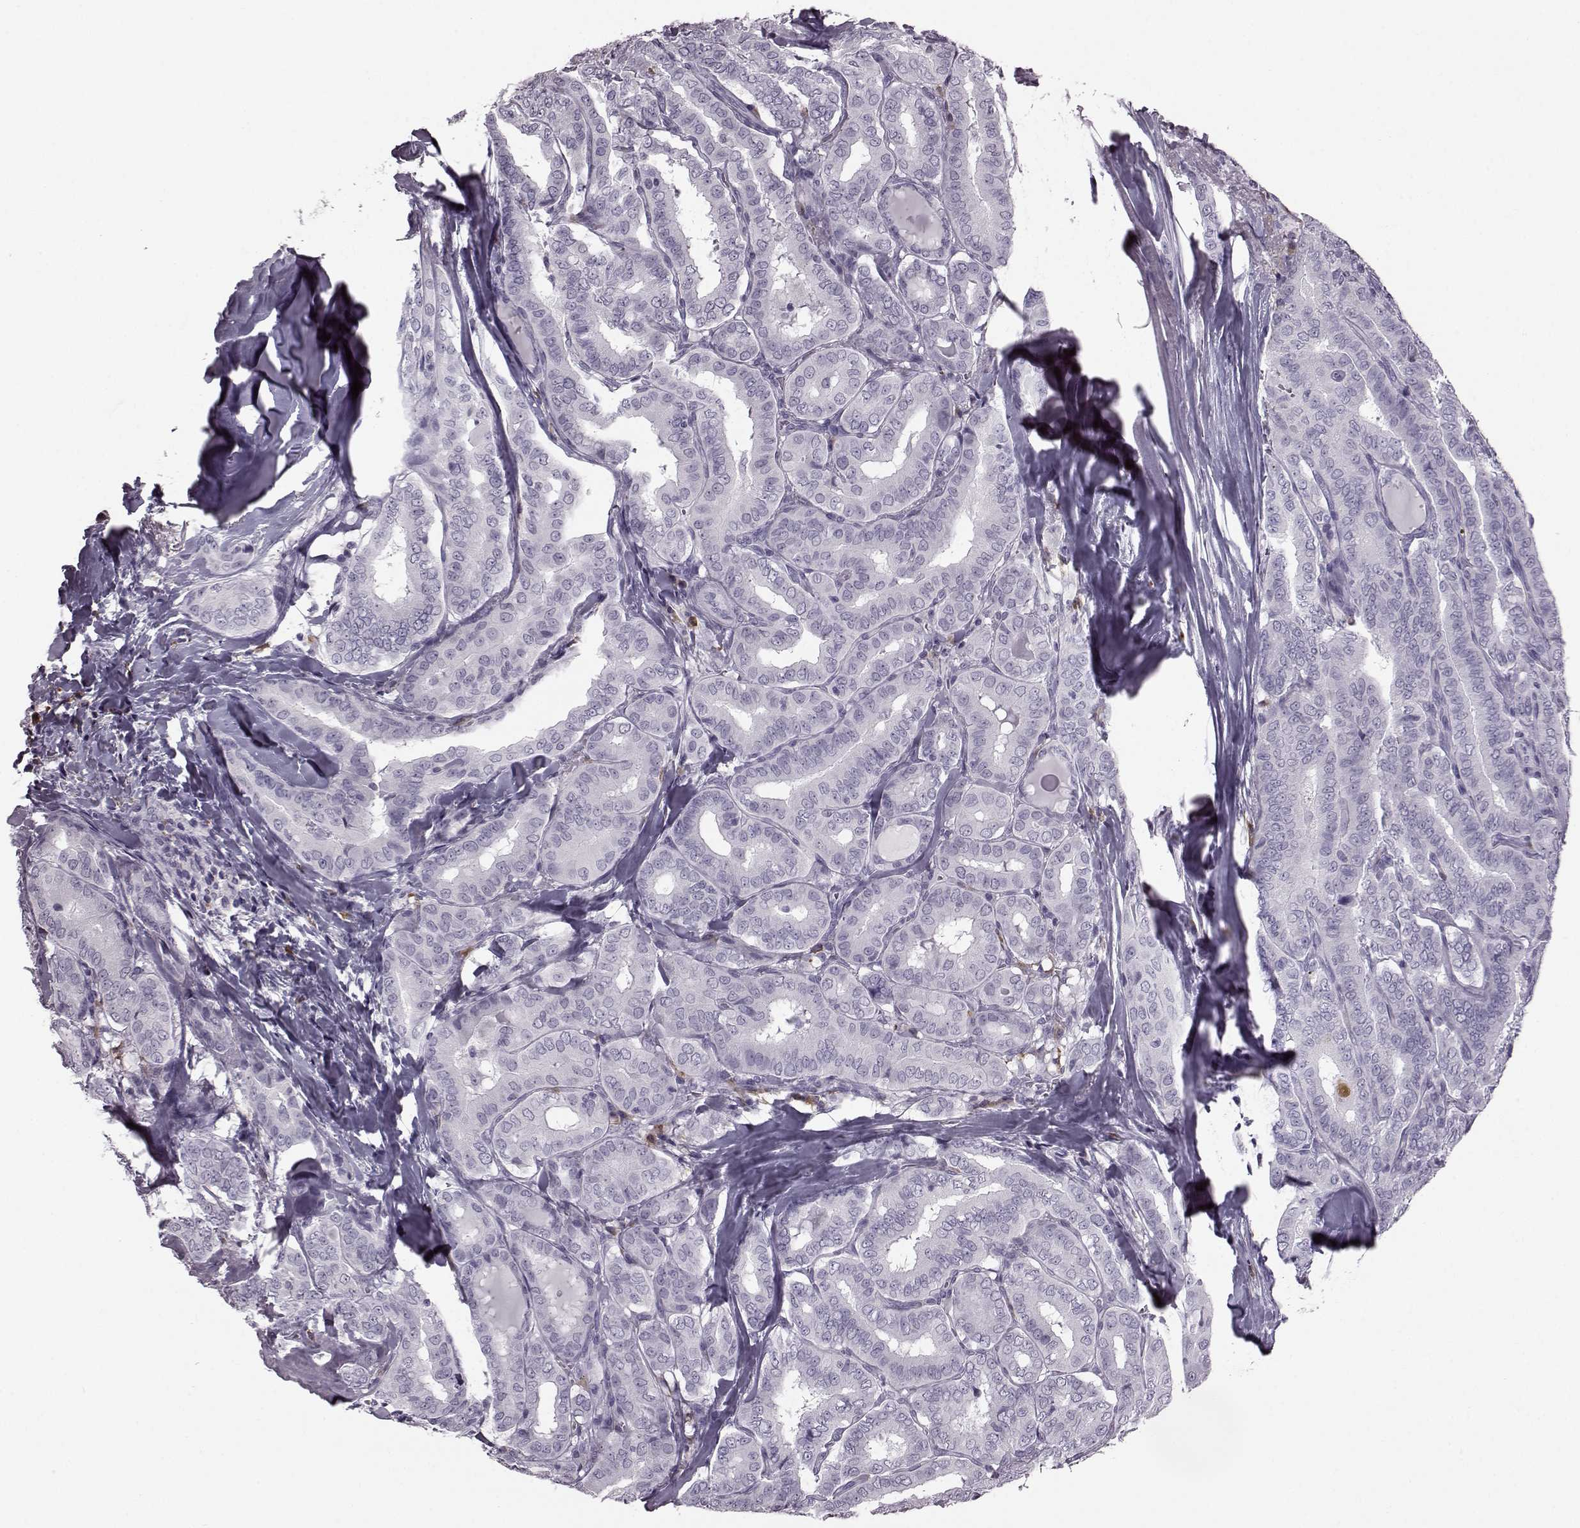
{"staining": {"intensity": "negative", "quantity": "none", "location": "none"}, "tissue": "thyroid cancer", "cell_type": "Tumor cells", "image_type": "cancer", "snomed": [{"axis": "morphology", "description": "Papillary adenocarcinoma, NOS"}, {"axis": "morphology", "description": "Papillary adenoma metastatic"}, {"axis": "topography", "description": "Thyroid gland"}], "caption": "Thyroid papillary adenoma metastatic stained for a protein using immunohistochemistry (IHC) demonstrates no staining tumor cells.", "gene": "JSRP1", "patient": {"sex": "female", "age": 50}}